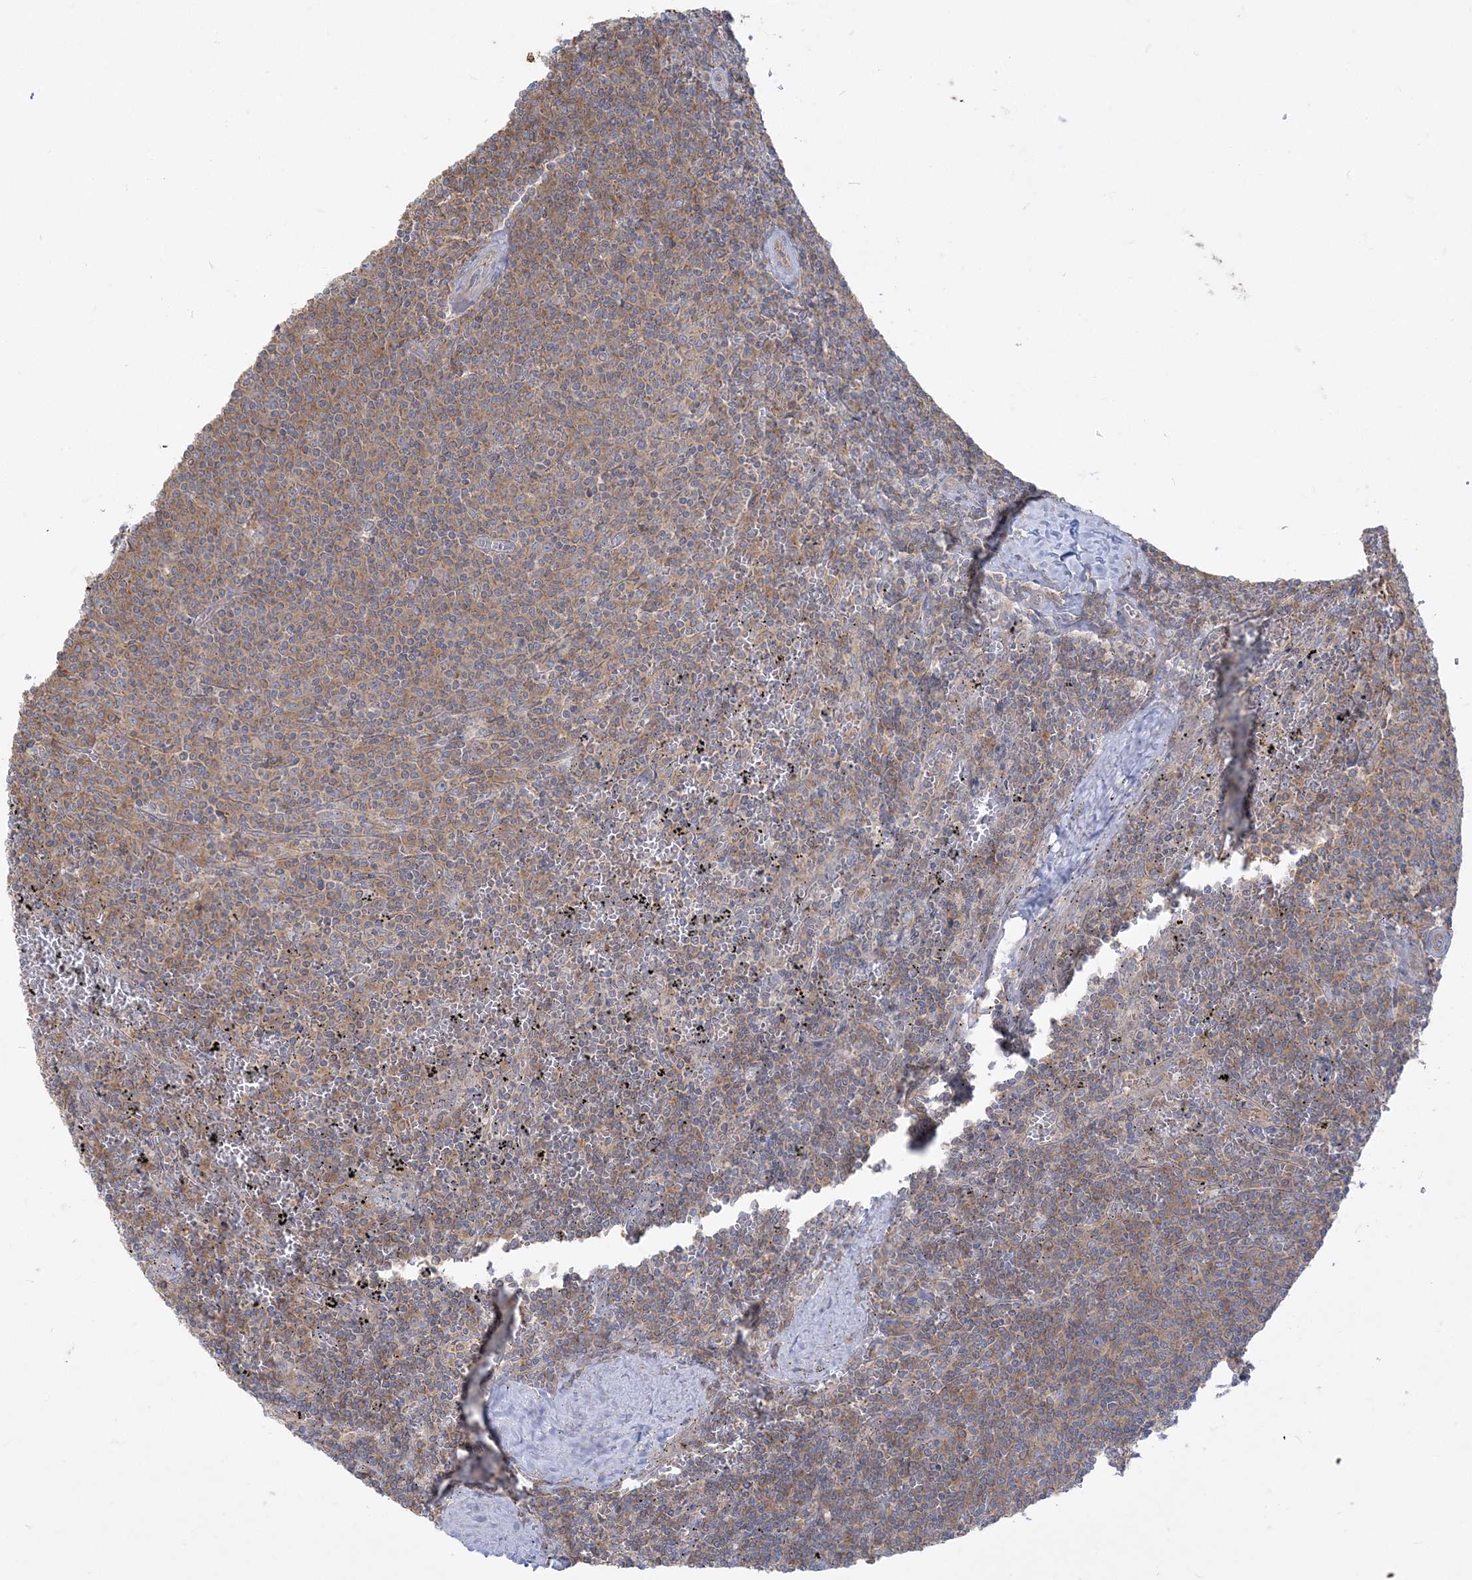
{"staining": {"intensity": "moderate", "quantity": "<25%", "location": "cytoplasmic/membranous"}, "tissue": "lymphoma", "cell_type": "Tumor cells", "image_type": "cancer", "snomed": [{"axis": "morphology", "description": "Malignant lymphoma, non-Hodgkin's type, Low grade"}, {"axis": "topography", "description": "Spleen"}], "caption": "Immunohistochemistry photomicrograph of neoplastic tissue: low-grade malignant lymphoma, non-Hodgkin's type stained using immunohistochemistry (IHC) shows low levels of moderate protein expression localized specifically in the cytoplasmic/membranous of tumor cells, appearing as a cytoplasmic/membranous brown color.", "gene": "ZC3H6", "patient": {"sex": "female", "age": 50}}